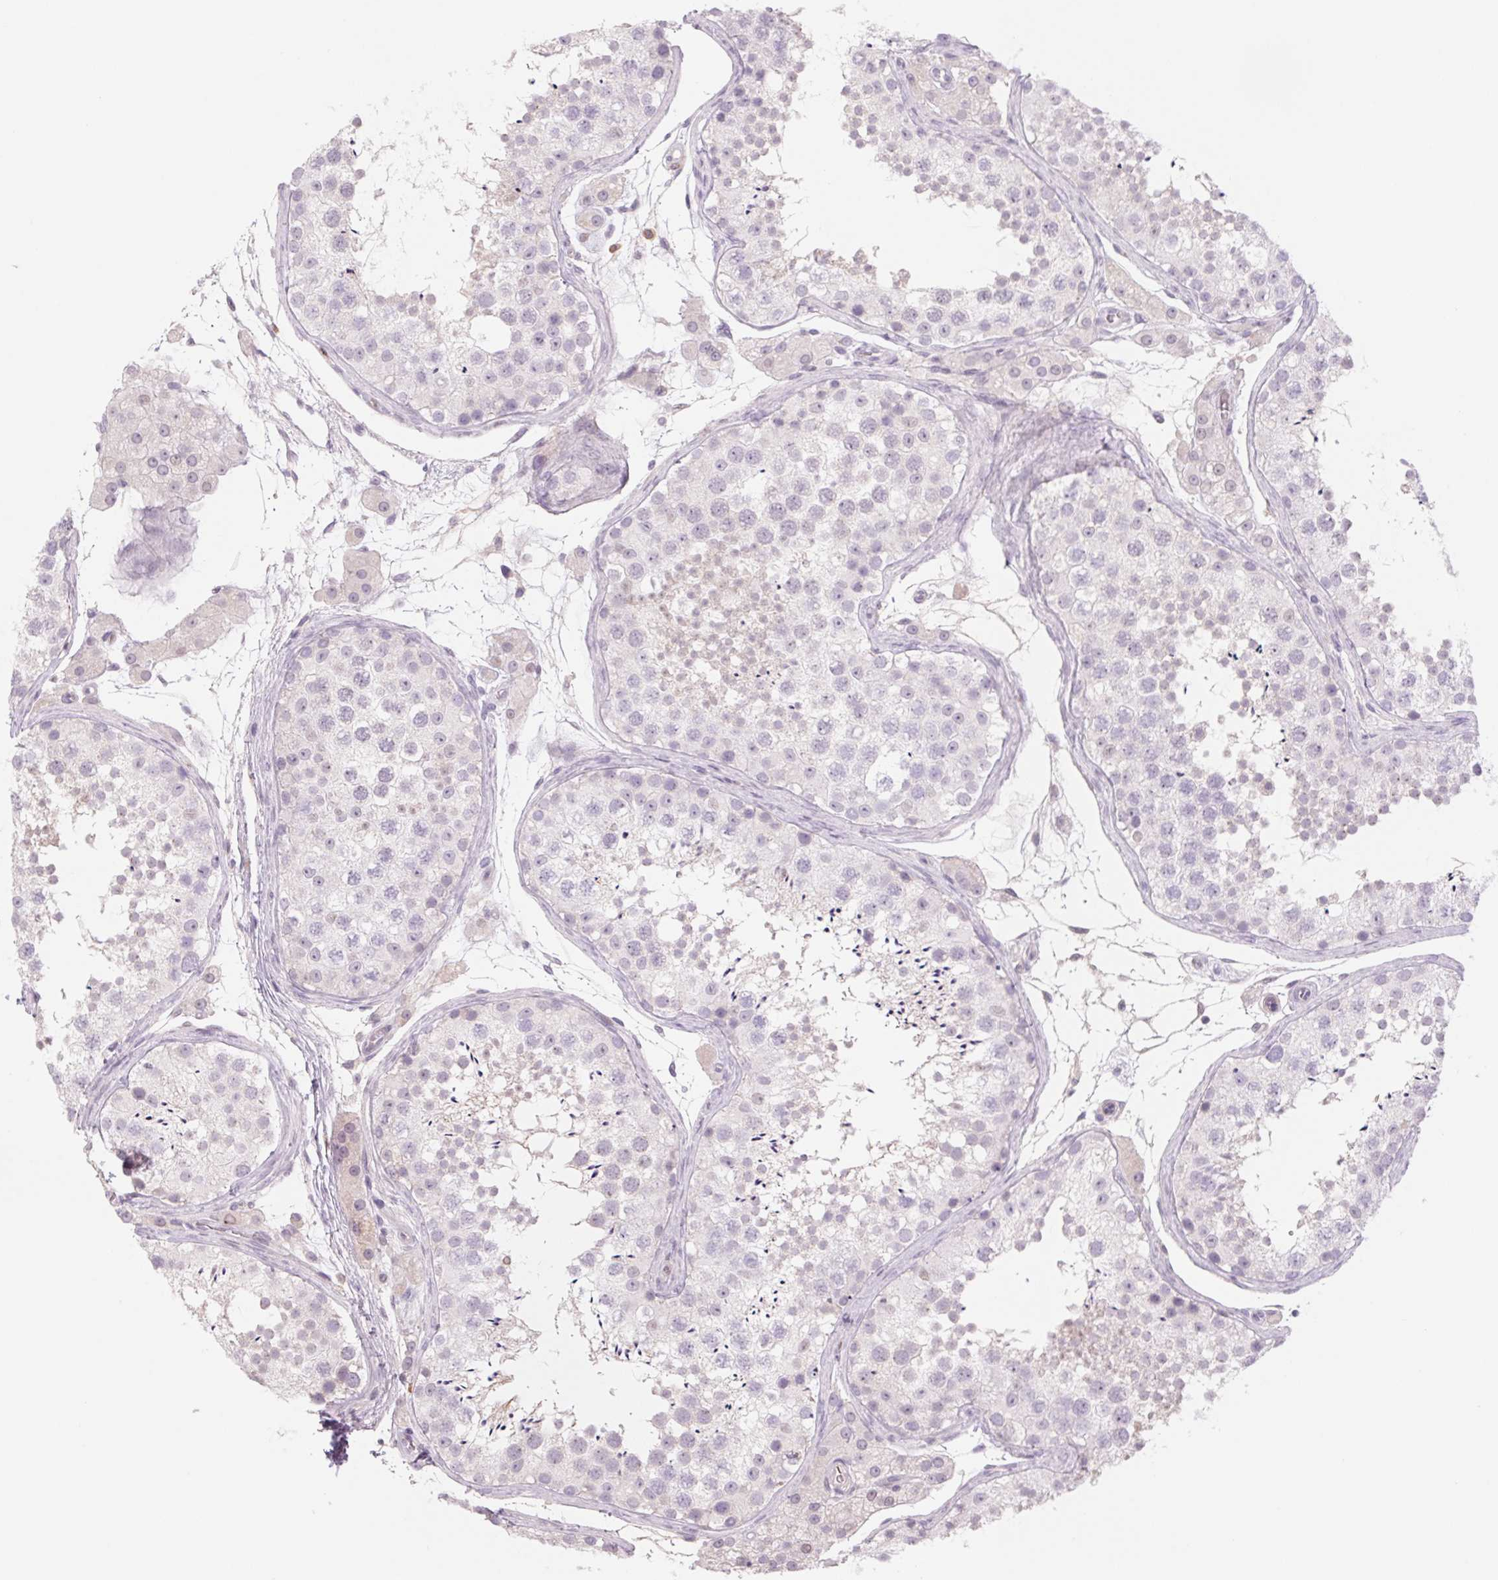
{"staining": {"intensity": "negative", "quantity": "none", "location": "none"}, "tissue": "testis", "cell_type": "Cells in seminiferous ducts", "image_type": "normal", "snomed": [{"axis": "morphology", "description": "Normal tissue, NOS"}, {"axis": "topography", "description": "Testis"}], "caption": "The micrograph shows no staining of cells in seminiferous ducts in unremarkable testis.", "gene": "KRT1", "patient": {"sex": "male", "age": 41}}